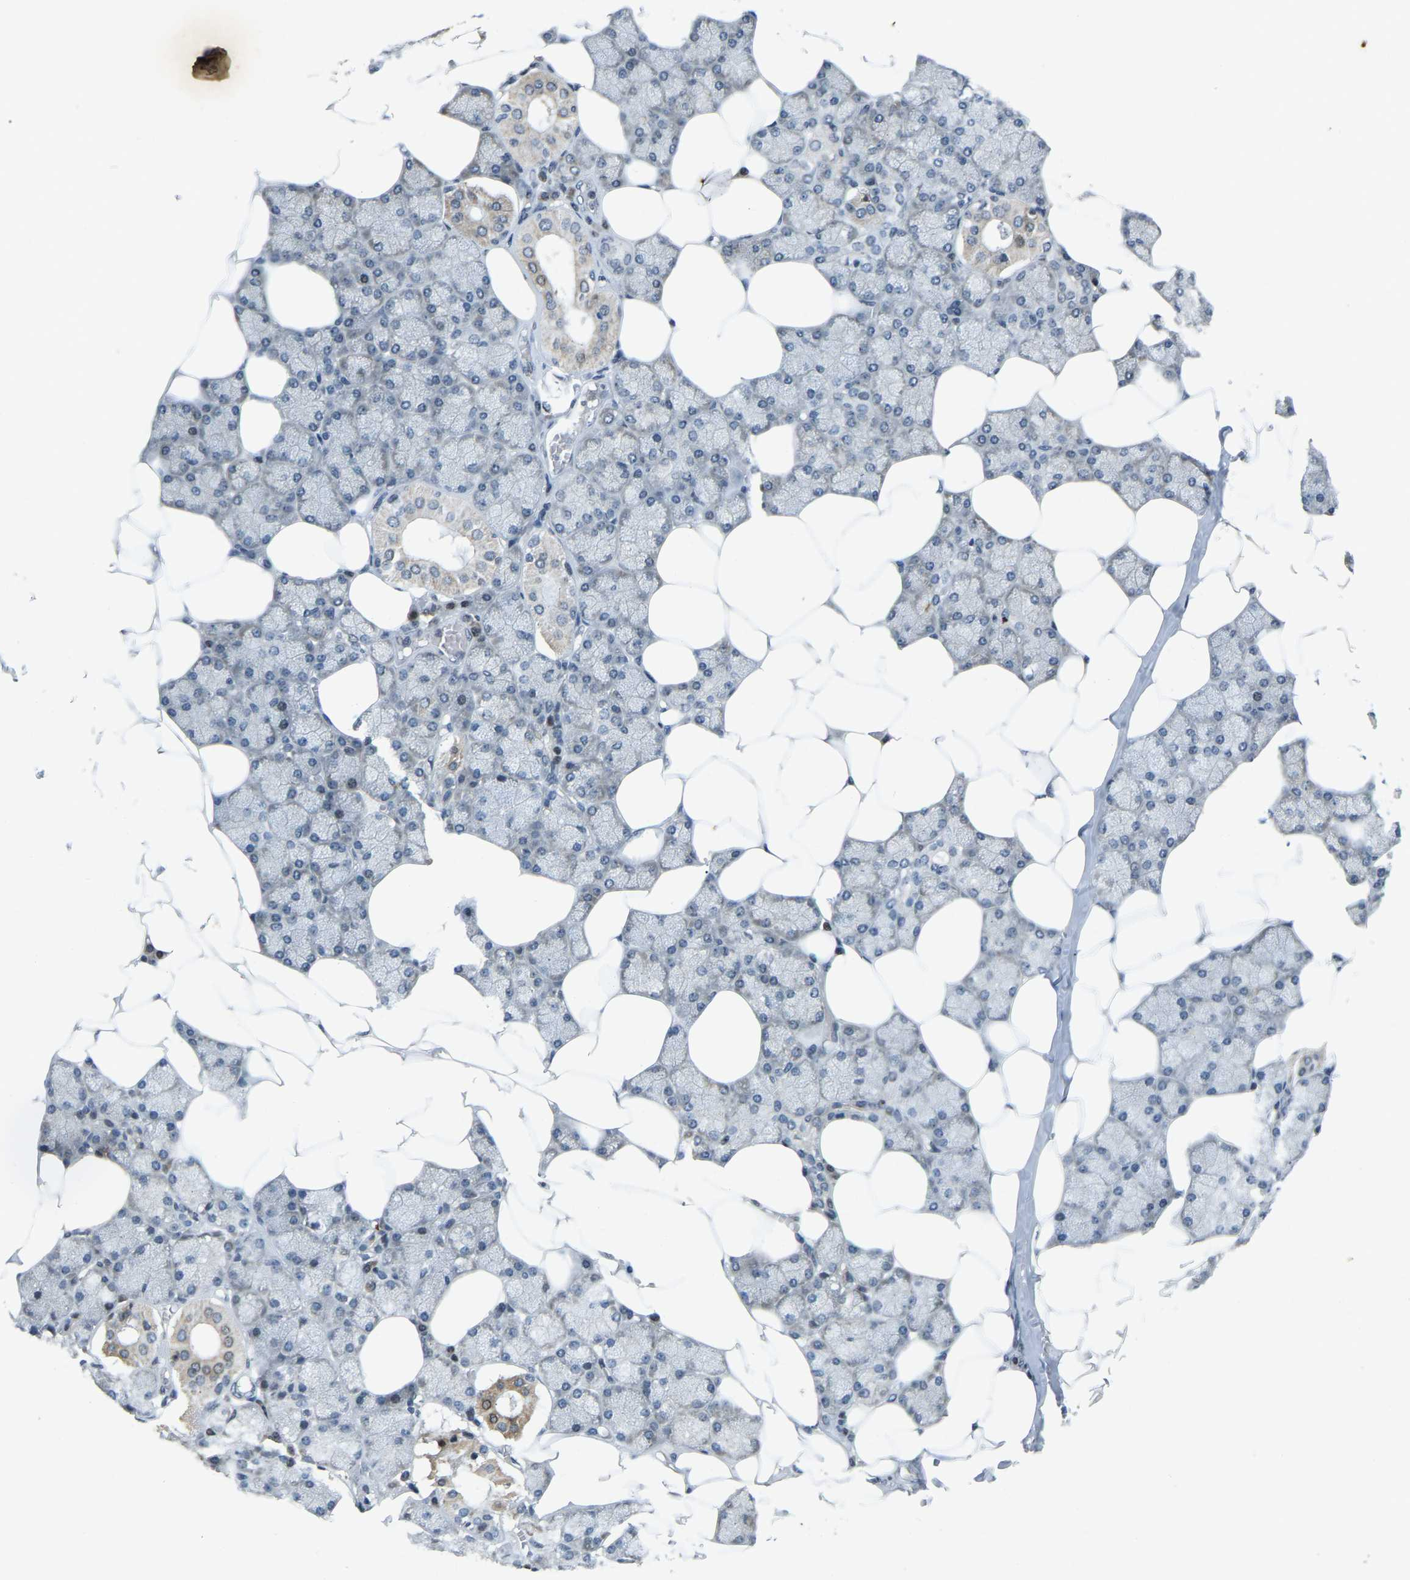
{"staining": {"intensity": "moderate", "quantity": "<25%", "location": "cytoplasmic/membranous"}, "tissue": "salivary gland", "cell_type": "Glandular cells", "image_type": "normal", "snomed": [{"axis": "morphology", "description": "Normal tissue, NOS"}, {"axis": "topography", "description": "Salivary gland"}], "caption": "Moderate cytoplasmic/membranous protein positivity is seen in approximately <25% of glandular cells in salivary gland. The staining is performed using DAB (3,3'-diaminobenzidine) brown chromogen to label protein expression. The nuclei are counter-stained blue using hematoxylin.", "gene": "ENSG00000283765", "patient": {"sex": "male", "age": 62}}